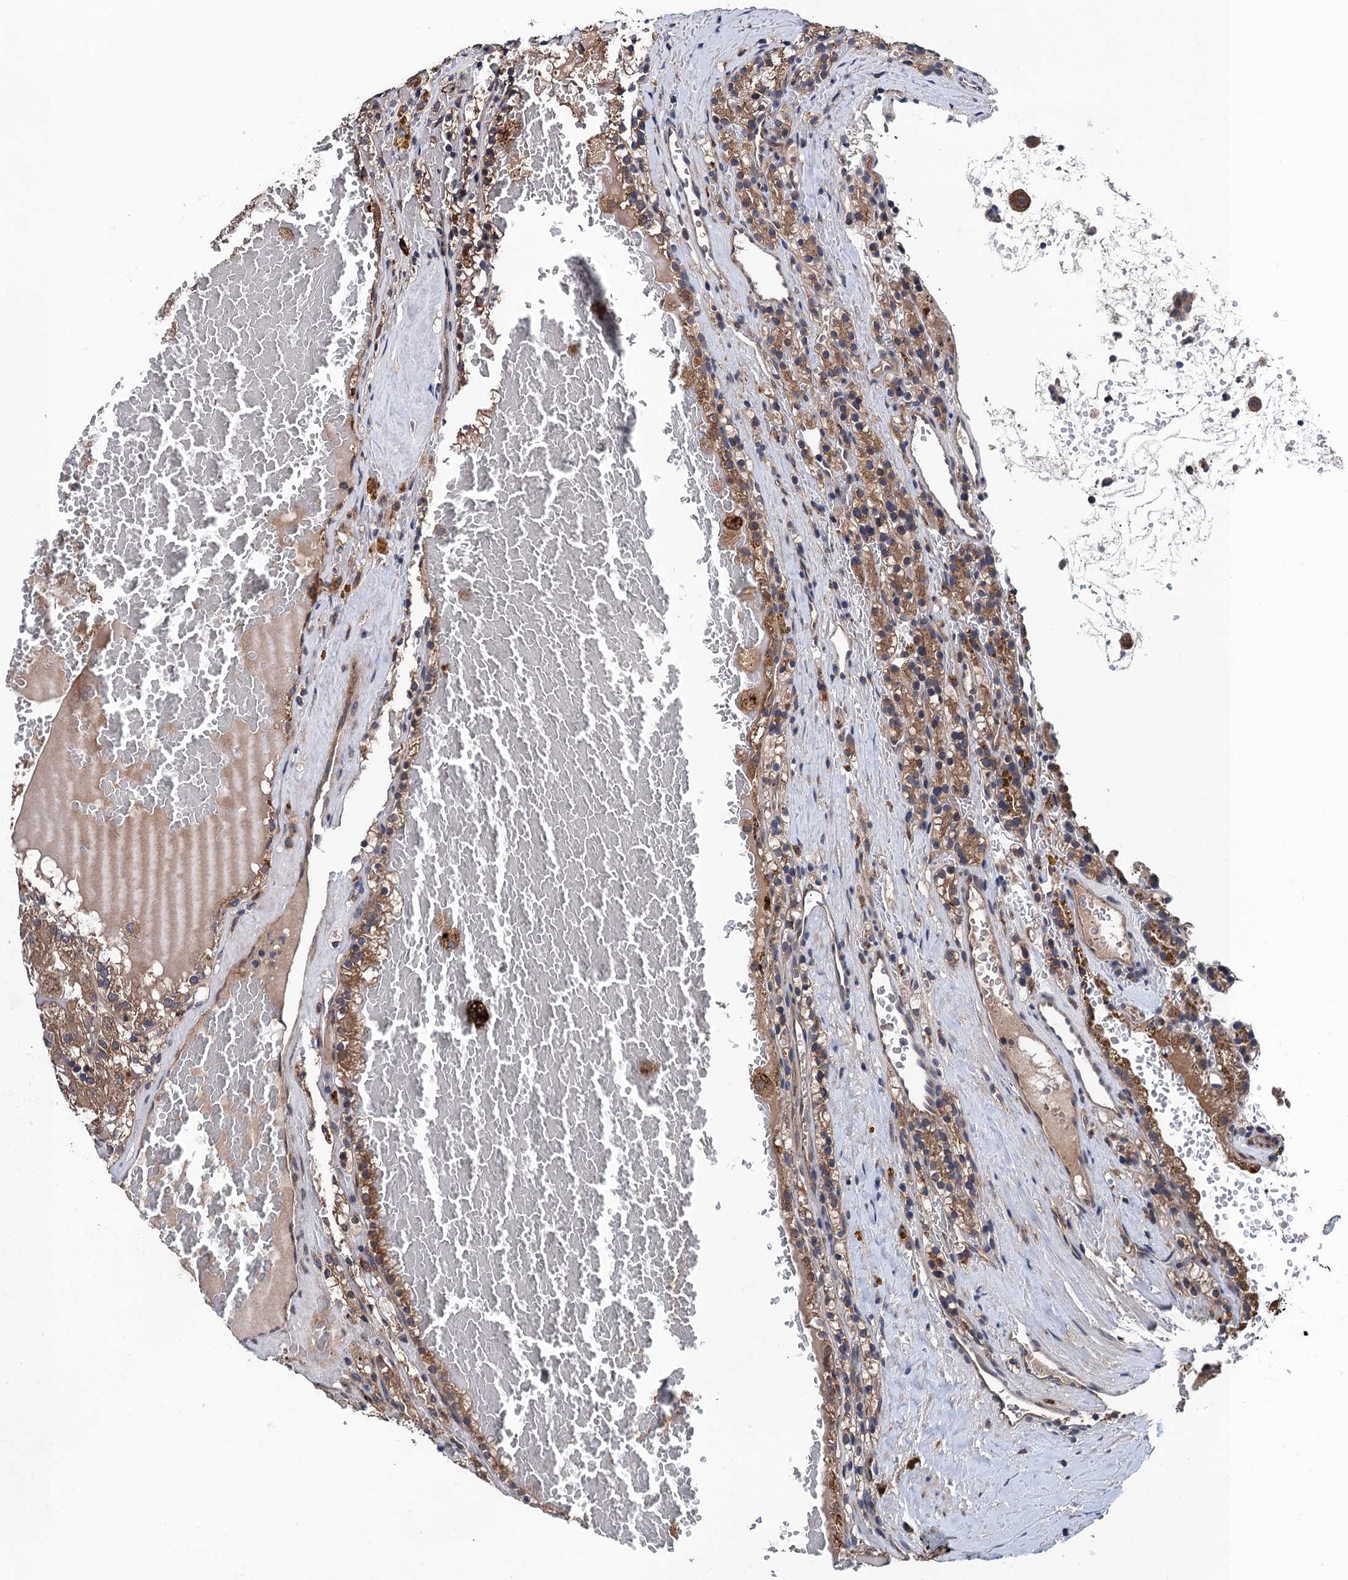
{"staining": {"intensity": "moderate", "quantity": ">75%", "location": "cytoplasmic/membranous"}, "tissue": "renal cancer", "cell_type": "Tumor cells", "image_type": "cancer", "snomed": [{"axis": "morphology", "description": "Adenocarcinoma, NOS"}, {"axis": "topography", "description": "Kidney"}], "caption": "A medium amount of moderate cytoplasmic/membranous expression is appreciated in about >75% of tumor cells in renal adenocarcinoma tissue.", "gene": "BLTP3B", "patient": {"sex": "female", "age": 56}}